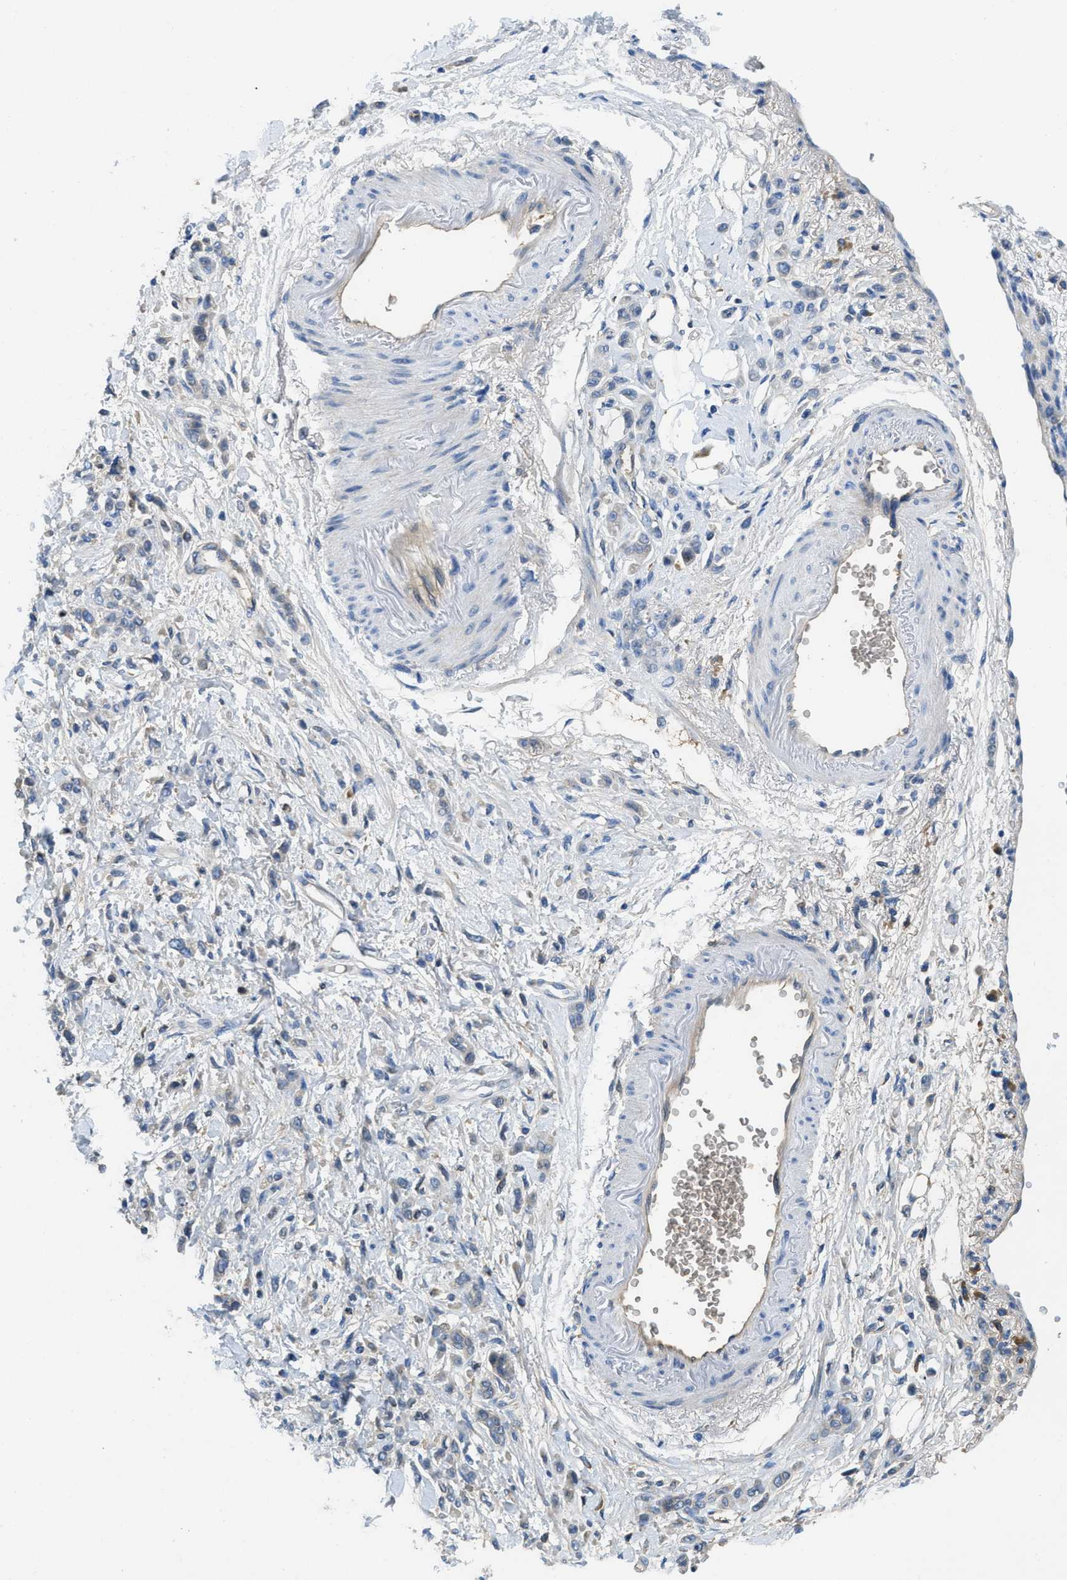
{"staining": {"intensity": "moderate", "quantity": "<25%", "location": "cytoplasmic/membranous"}, "tissue": "stomach cancer", "cell_type": "Tumor cells", "image_type": "cancer", "snomed": [{"axis": "morphology", "description": "Normal tissue, NOS"}, {"axis": "morphology", "description": "Adenocarcinoma, NOS"}, {"axis": "topography", "description": "Stomach"}], "caption": "Protein positivity by IHC displays moderate cytoplasmic/membranous expression in approximately <25% of tumor cells in stomach adenocarcinoma.", "gene": "MPDU1", "patient": {"sex": "male", "age": 82}}